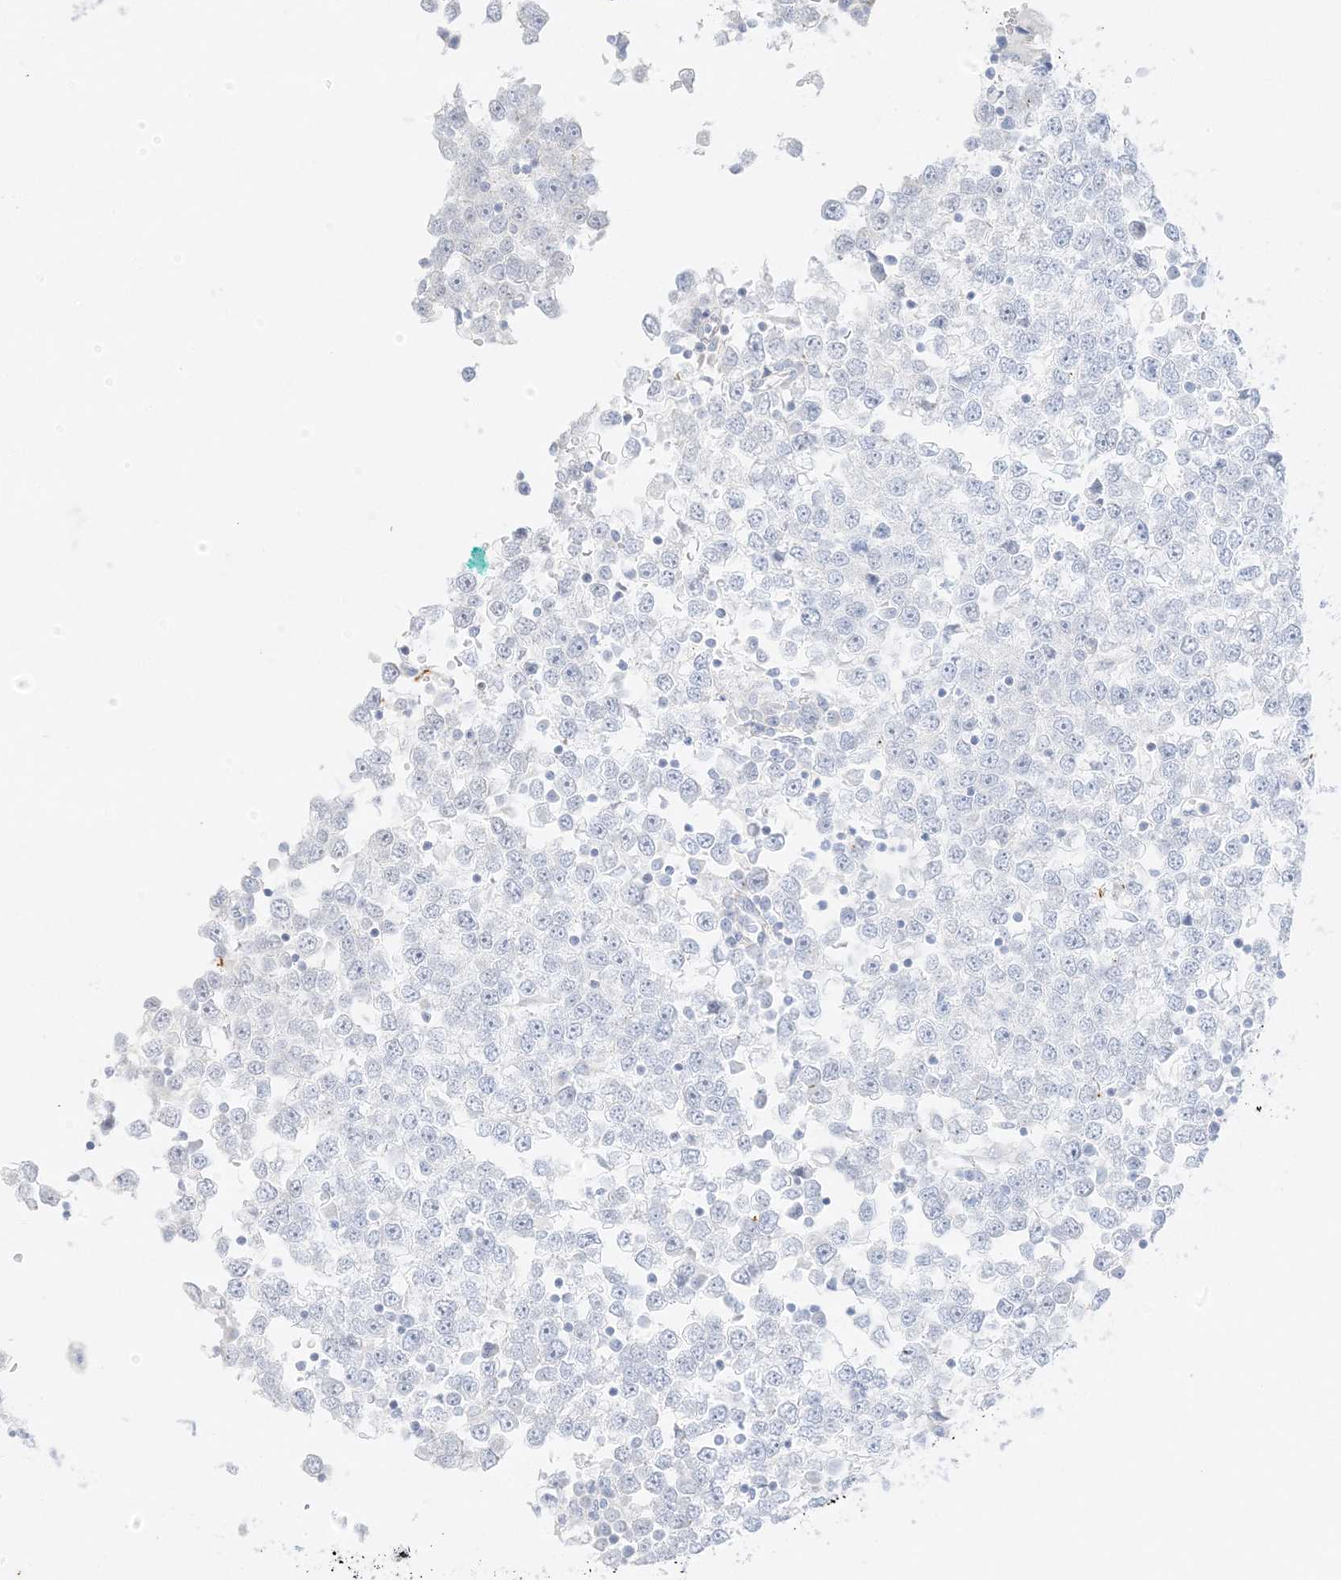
{"staining": {"intensity": "negative", "quantity": "none", "location": "none"}, "tissue": "testis cancer", "cell_type": "Tumor cells", "image_type": "cancer", "snomed": [{"axis": "morphology", "description": "Seminoma, NOS"}, {"axis": "topography", "description": "Testis"}], "caption": "The image demonstrates no staining of tumor cells in testis cancer (seminoma).", "gene": "SLC22A13", "patient": {"sex": "male", "age": 65}}